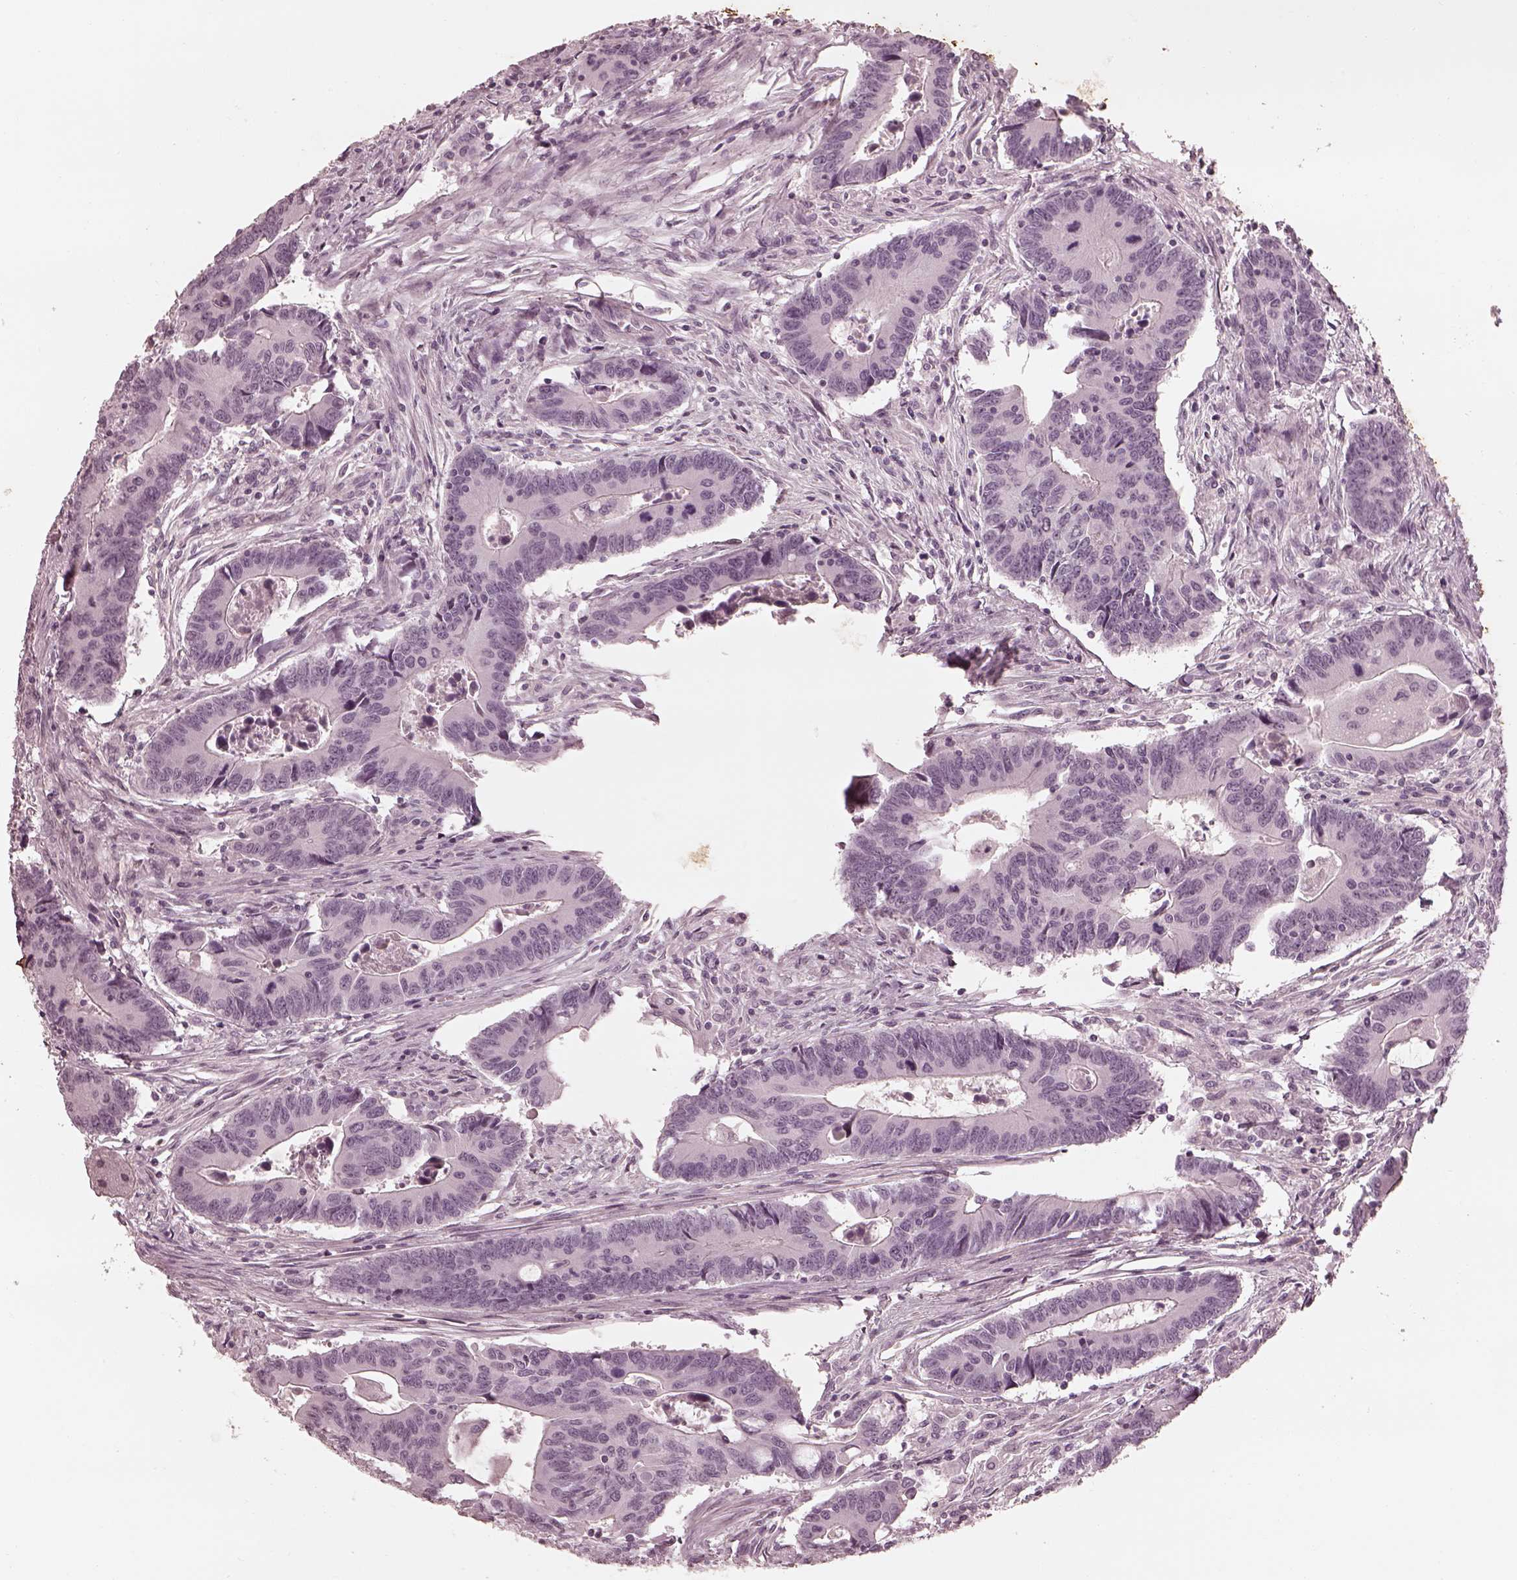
{"staining": {"intensity": "negative", "quantity": "none", "location": "none"}, "tissue": "colorectal cancer", "cell_type": "Tumor cells", "image_type": "cancer", "snomed": [{"axis": "morphology", "description": "Adenocarcinoma, NOS"}, {"axis": "topography", "description": "Rectum"}], "caption": "Human colorectal cancer stained for a protein using immunohistochemistry demonstrates no positivity in tumor cells.", "gene": "ADRB3", "patient": {"sex": "male", "age": 67}}